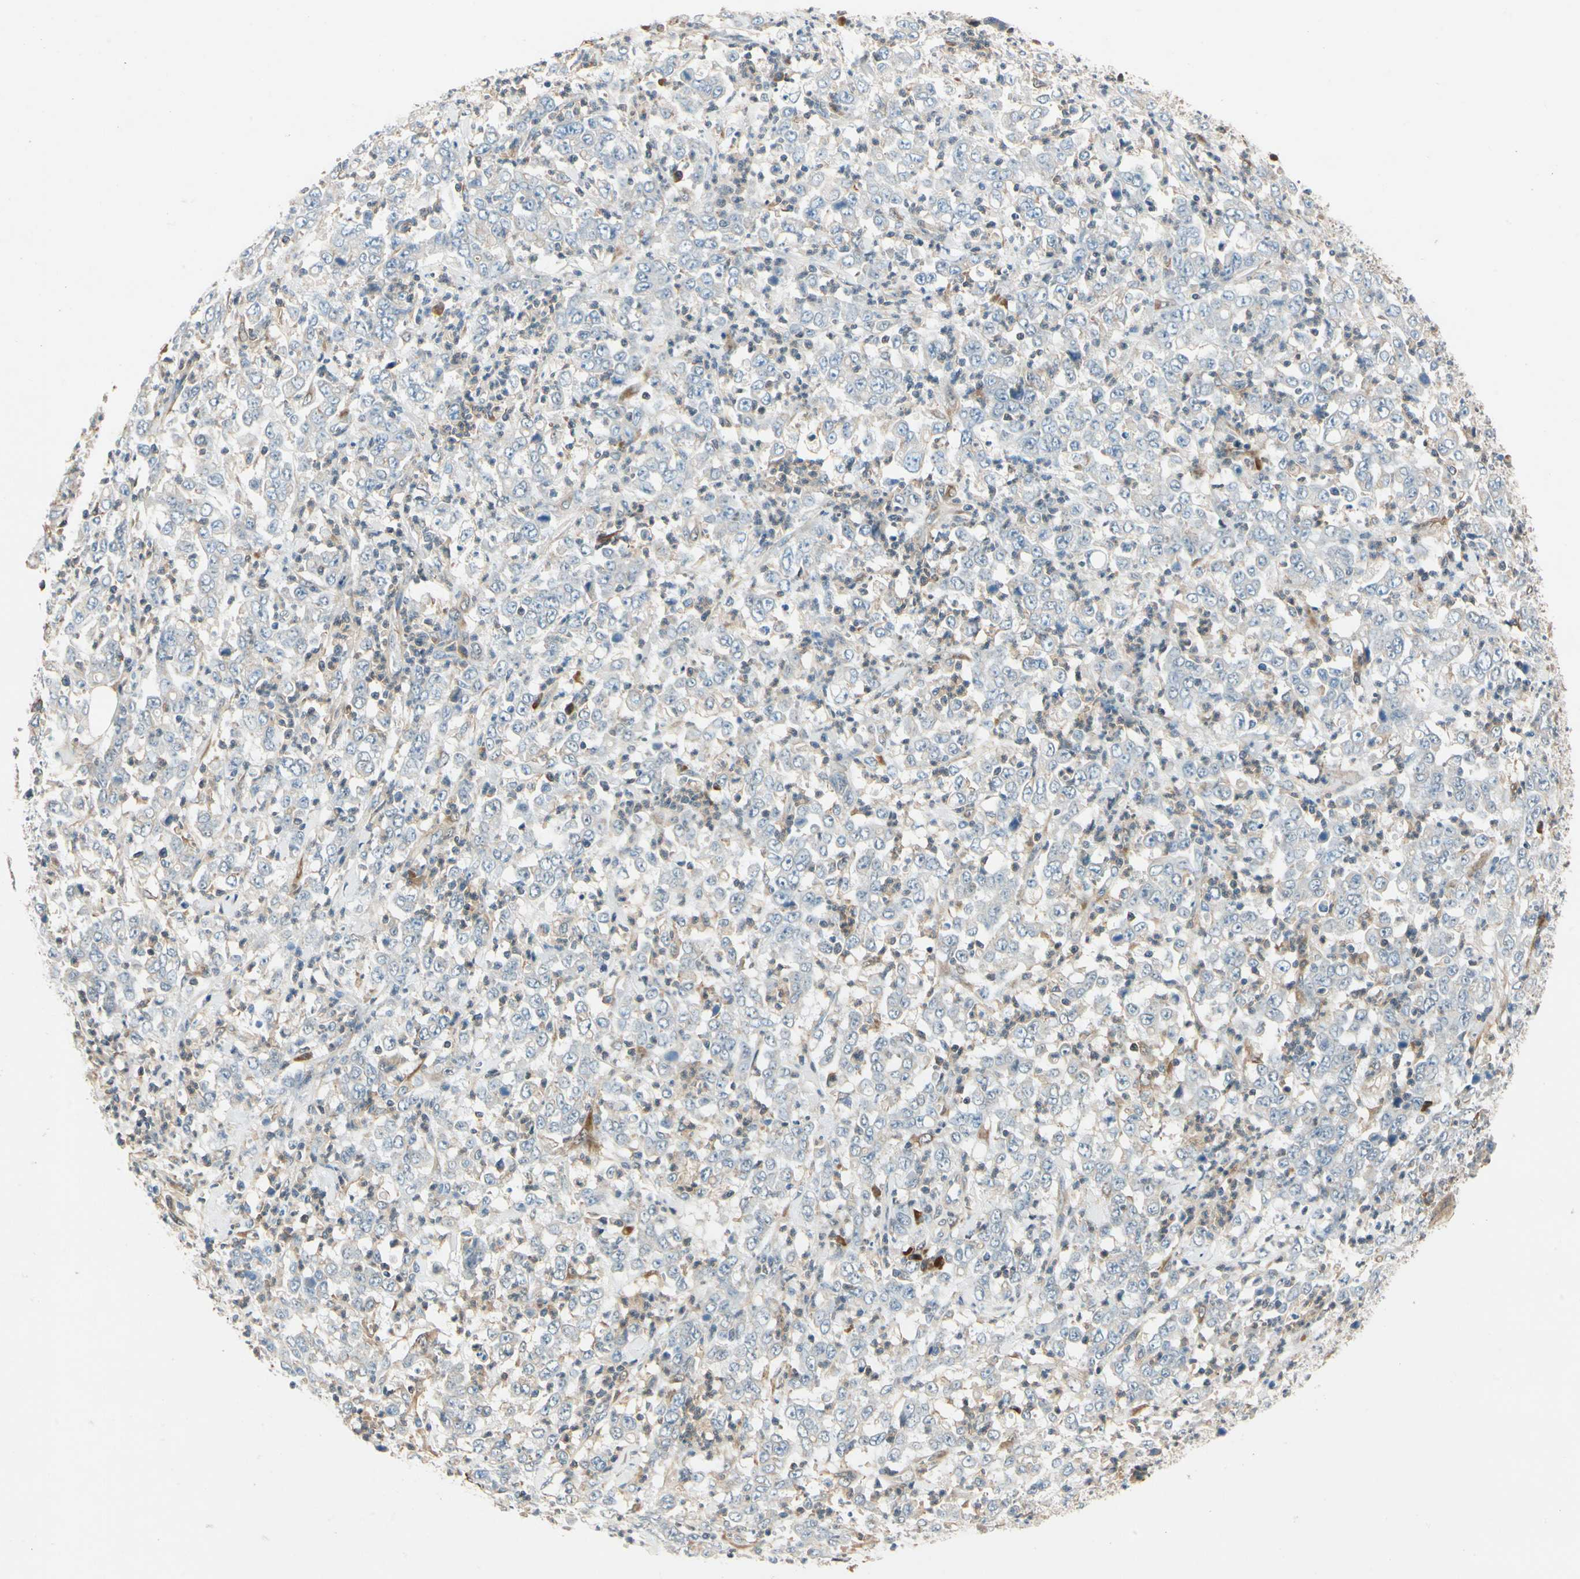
{"staining": {"intensity": "weak", "quantity": "<25%", "location": "cytoplasmic/membranous"}, "tissue": "stomach cancer", "cell_type": "Tumor cells", "image_type": "cancer", "snomed": [{"axis": "morphology", "description": "Adenocarcinoma, NOS"}, {"axis": "topography", "description": "Stomach, lower"}], "caption": "Immunohistochemistry image of neoplastic tissue: human stomach cancer stained with DAB exhibits no significant protein staining in tumor cells.", "gene": "WIPI1", "patient": {"sex": "female", "age": 71}}